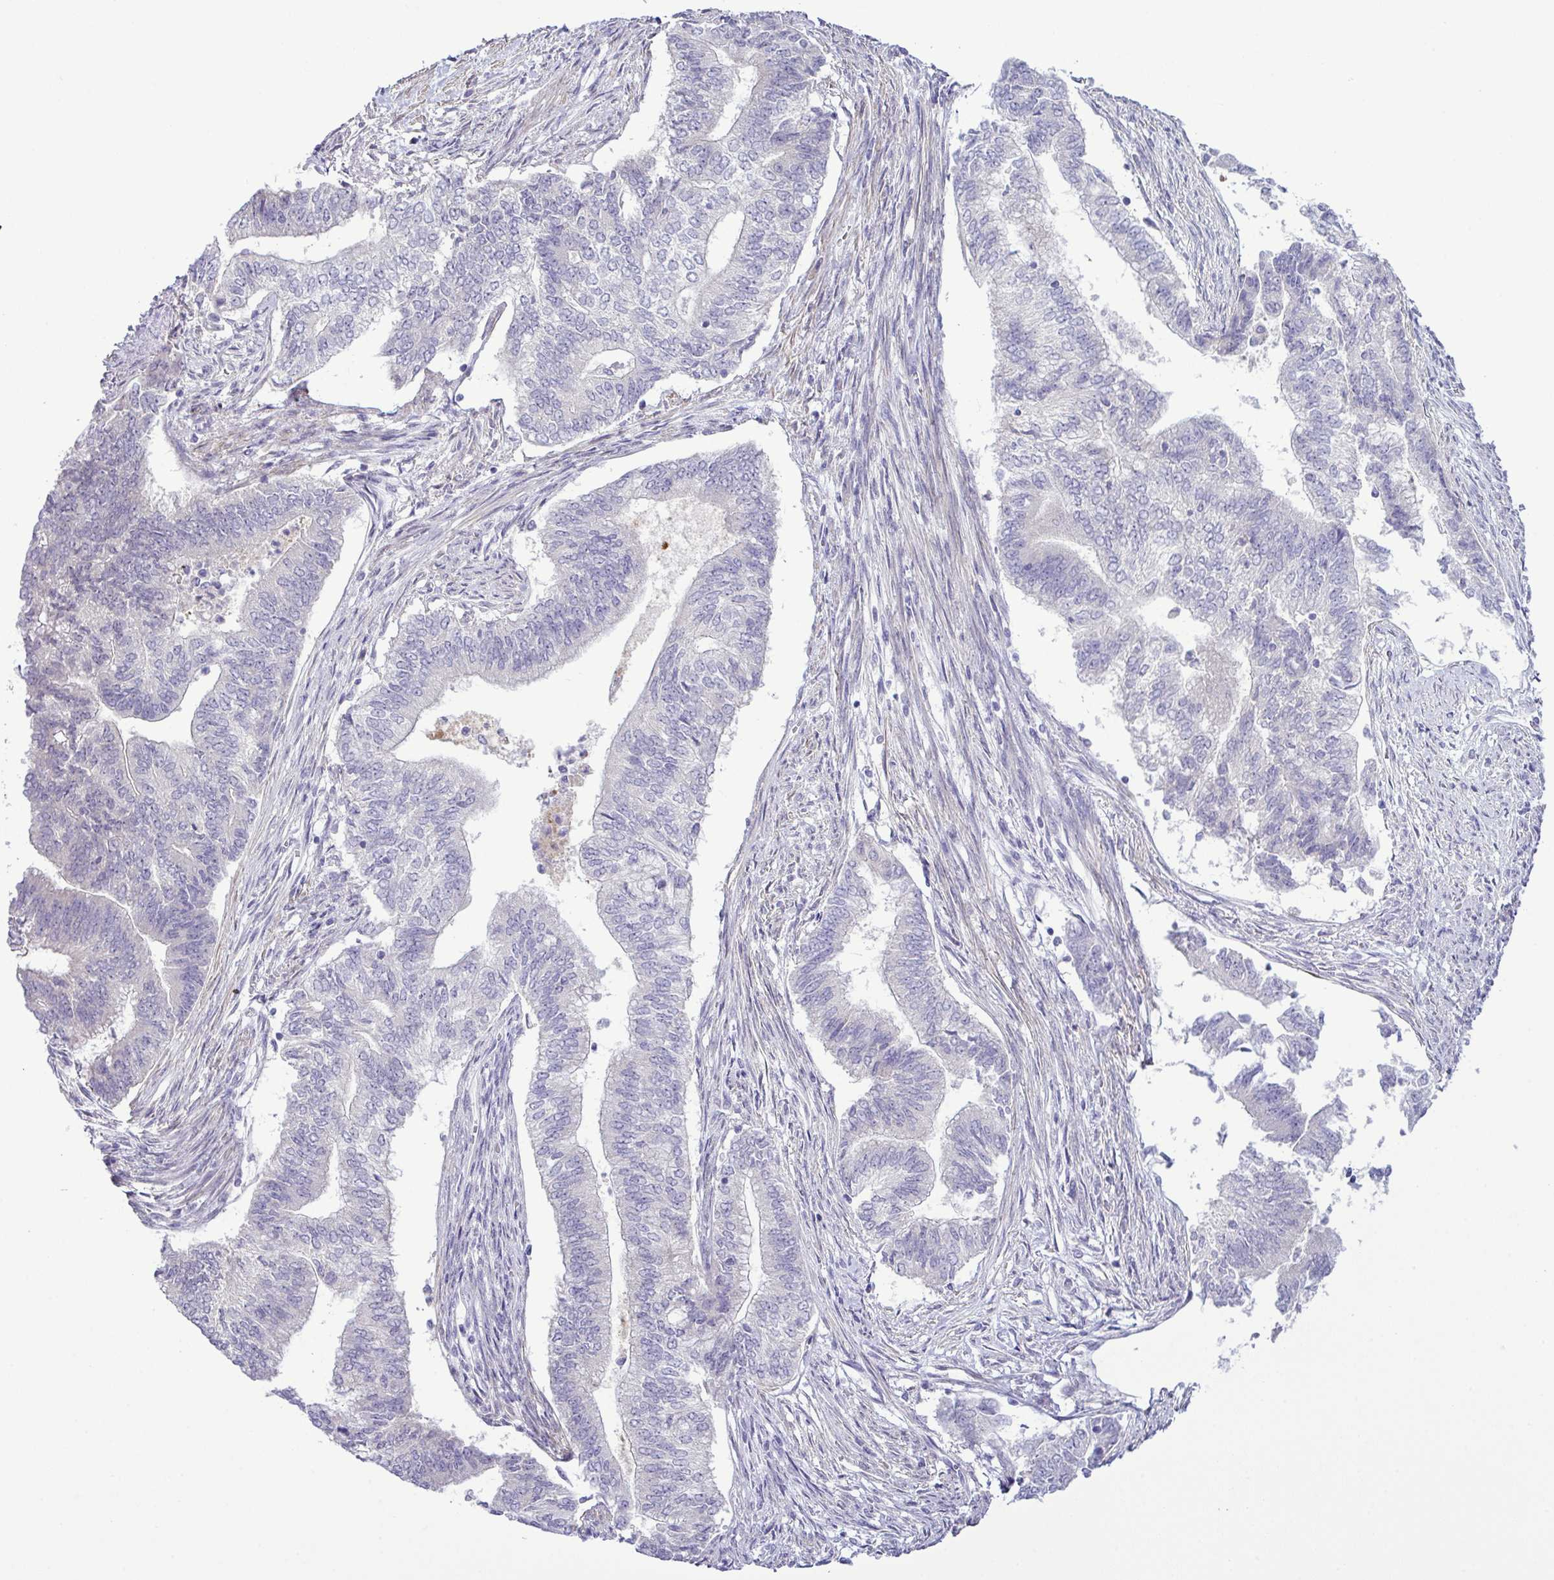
{"staining": {"intensity": "negative", "quantity": "none", "location": "none"}, "tissue": "endometrial cancer", "cell_type": "Tumor cells", "image_type": "cancer", "snomed": [{"axis": "morphology", "description": "Adenocarcinoma, NOS"}, {"axis": "topography", "description": "Endometrium"}], "caption": "Immunohistochemical staining of endometrial adenocarcinoma reveals no significant positivity in tumor cells. (DAB IHC visualized using brightfield microscopy, high magnification).", "gene": "SYNPO2L", "patient": {"sex": "female", "age": 65}}